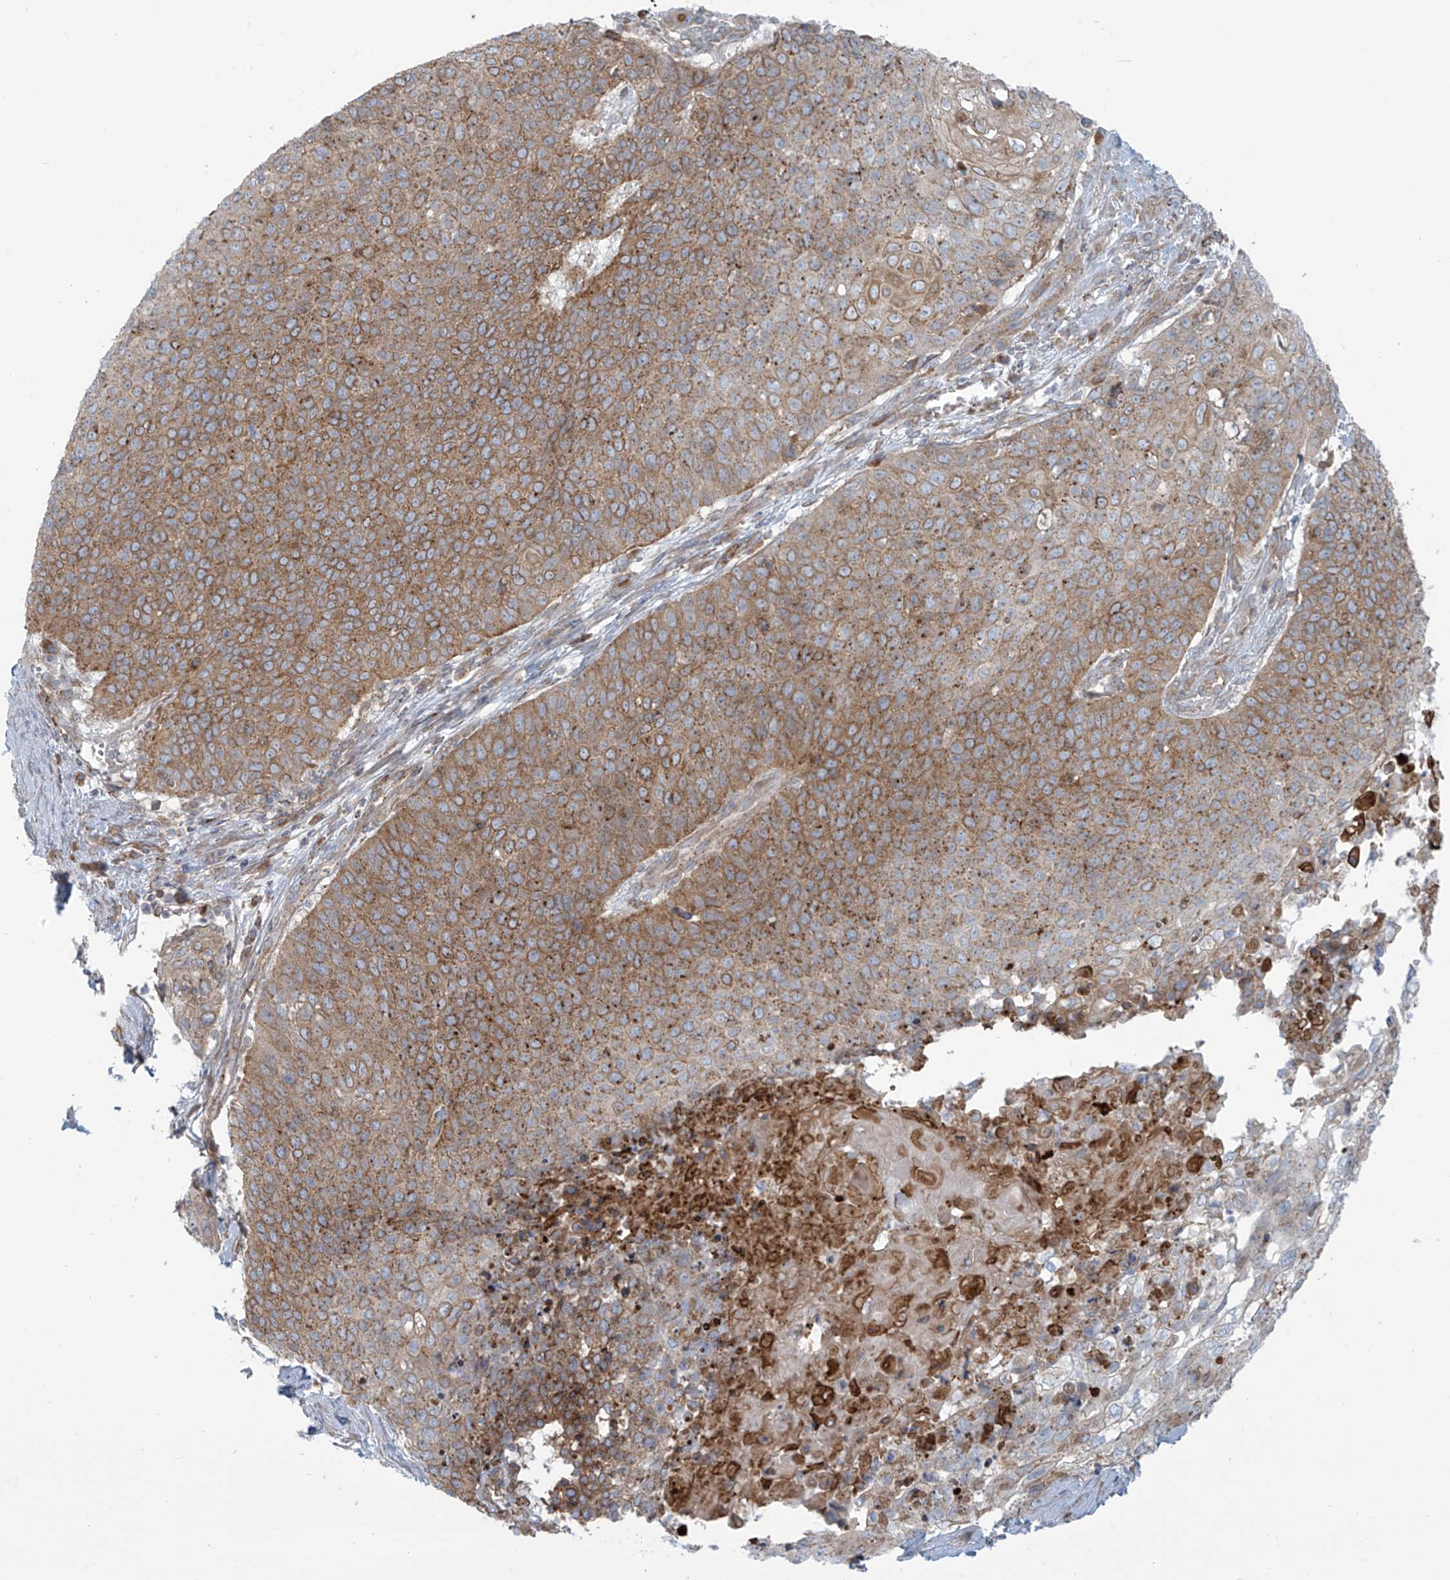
{"staining": {"intensity": "moderate", "quantity": ">75%", "location": "cytoplasmic/membranous"}, "tissue": "cervical cancer", "cell_type": "Tumor cells", "image_type": "cancer", "snomed": [{"axis": "morphology", "description": "Squamous cell carcinoma, NOS"}, {"axis": "topography", "description": "Cervix"}], "caption": "IHC staining of cervical squamous cell carcinoma, which reveals medium levels of moderate cytoplasmic/membranous positivity in approximately >75% of tumor cells indicating moderate cytoplasmic/membranous protein positivity. The staining was performed using DAB (brown) for protein detection and nuclei were counterstained in hematoxylin (blue).", "gene": "LZTS3", "patient": {"sex": "female", "age": 39}}